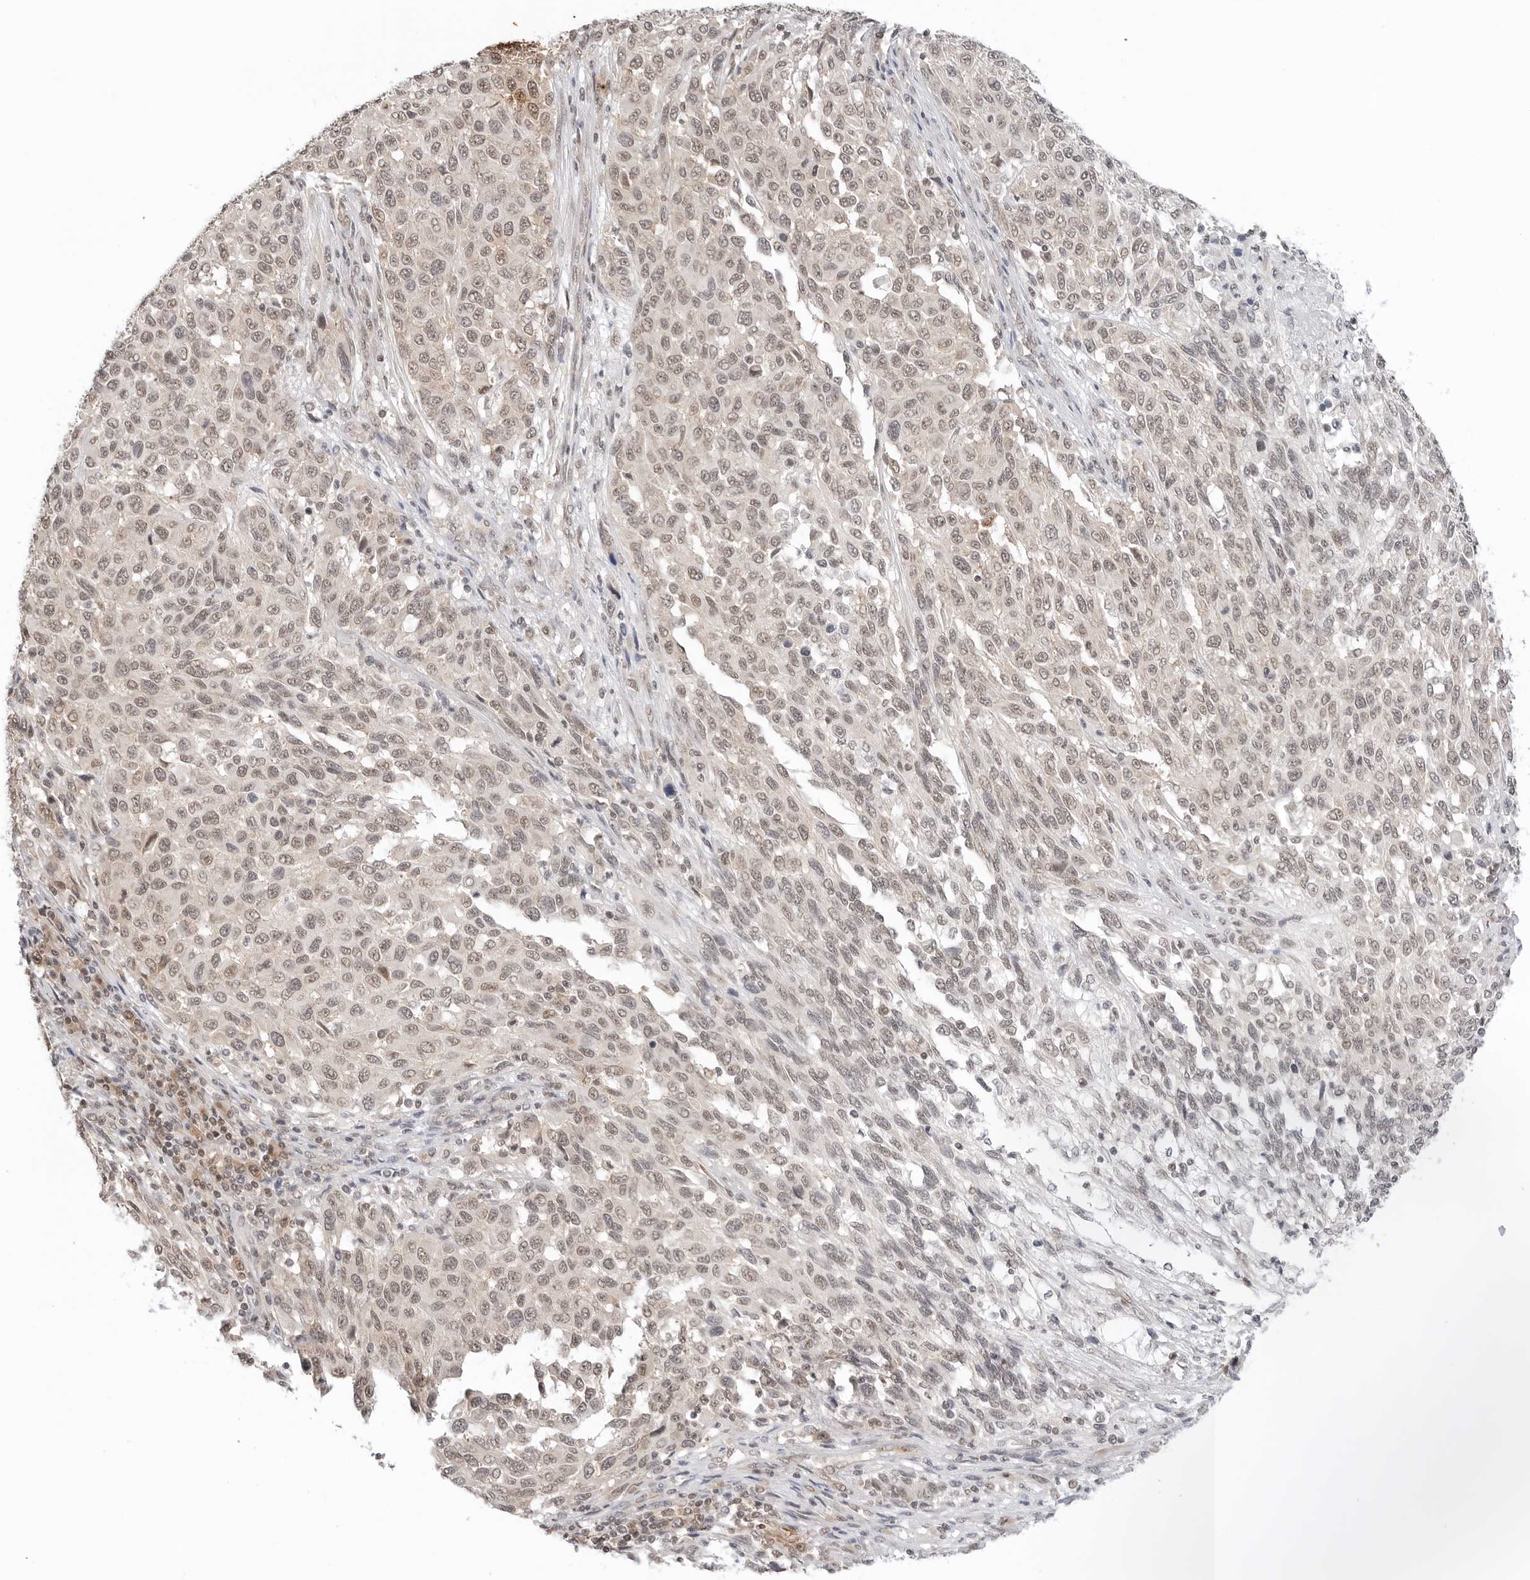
{"staining": {"intensity": "moderate", "quantity": ">75%", "location": "nuclear"}, "tissue": "melanoma", "cell_type": "Tumor cells", "image_type": "cancer", "snomed": [{"axis": "morphology", "description": "Malignant melanoma, Metastatic site"}, {"axis": "topography", "description": "Lymph node"}], "caption": "This is a micrograph of IHC staining of melanoma, which shows moderate positivity in the nuclear of tumor cells.", "gene": "METAP1", "patient": {"sex": "male", "age": 61}}